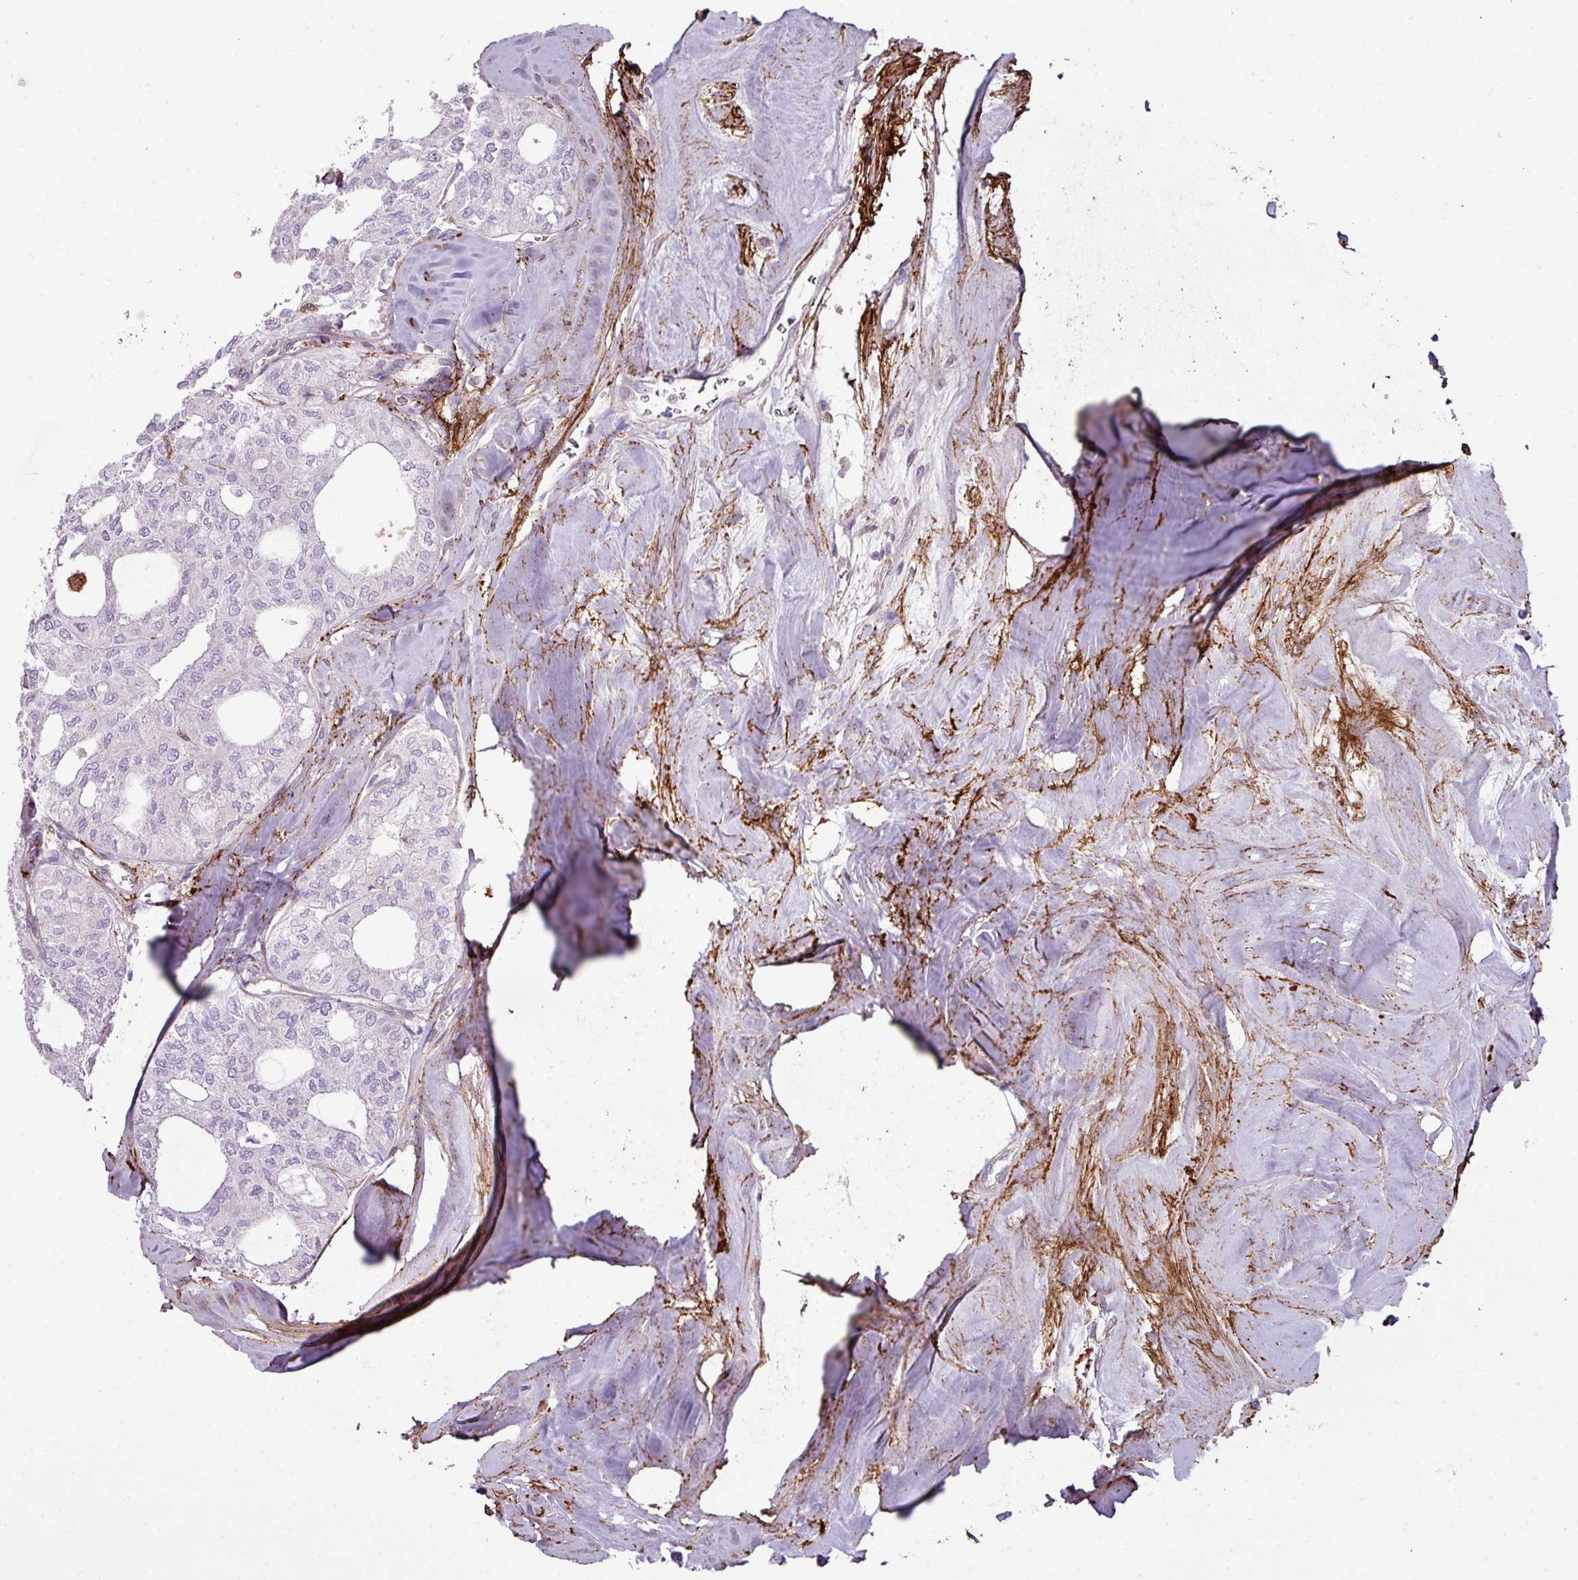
{"staining": {"intensity": "negative", "quantity": "none", "location": "none"}, "tissue": "thyroid cancer", "cell_type": "Tumor cells", "image_type": "cancer", "snomed": [{"axis": "morphology", "description": "Follicular adenoma carcinoma, NOS"}, {"axis": "topography", "description": "Thyroid gland"}], "caption": "Tumor cells are negative for brown protein staining in thyroid cancer (follicular adenoma carcinoma).", "gene": "COL8A1", "patient": {"sex": "male", "age": 75}}